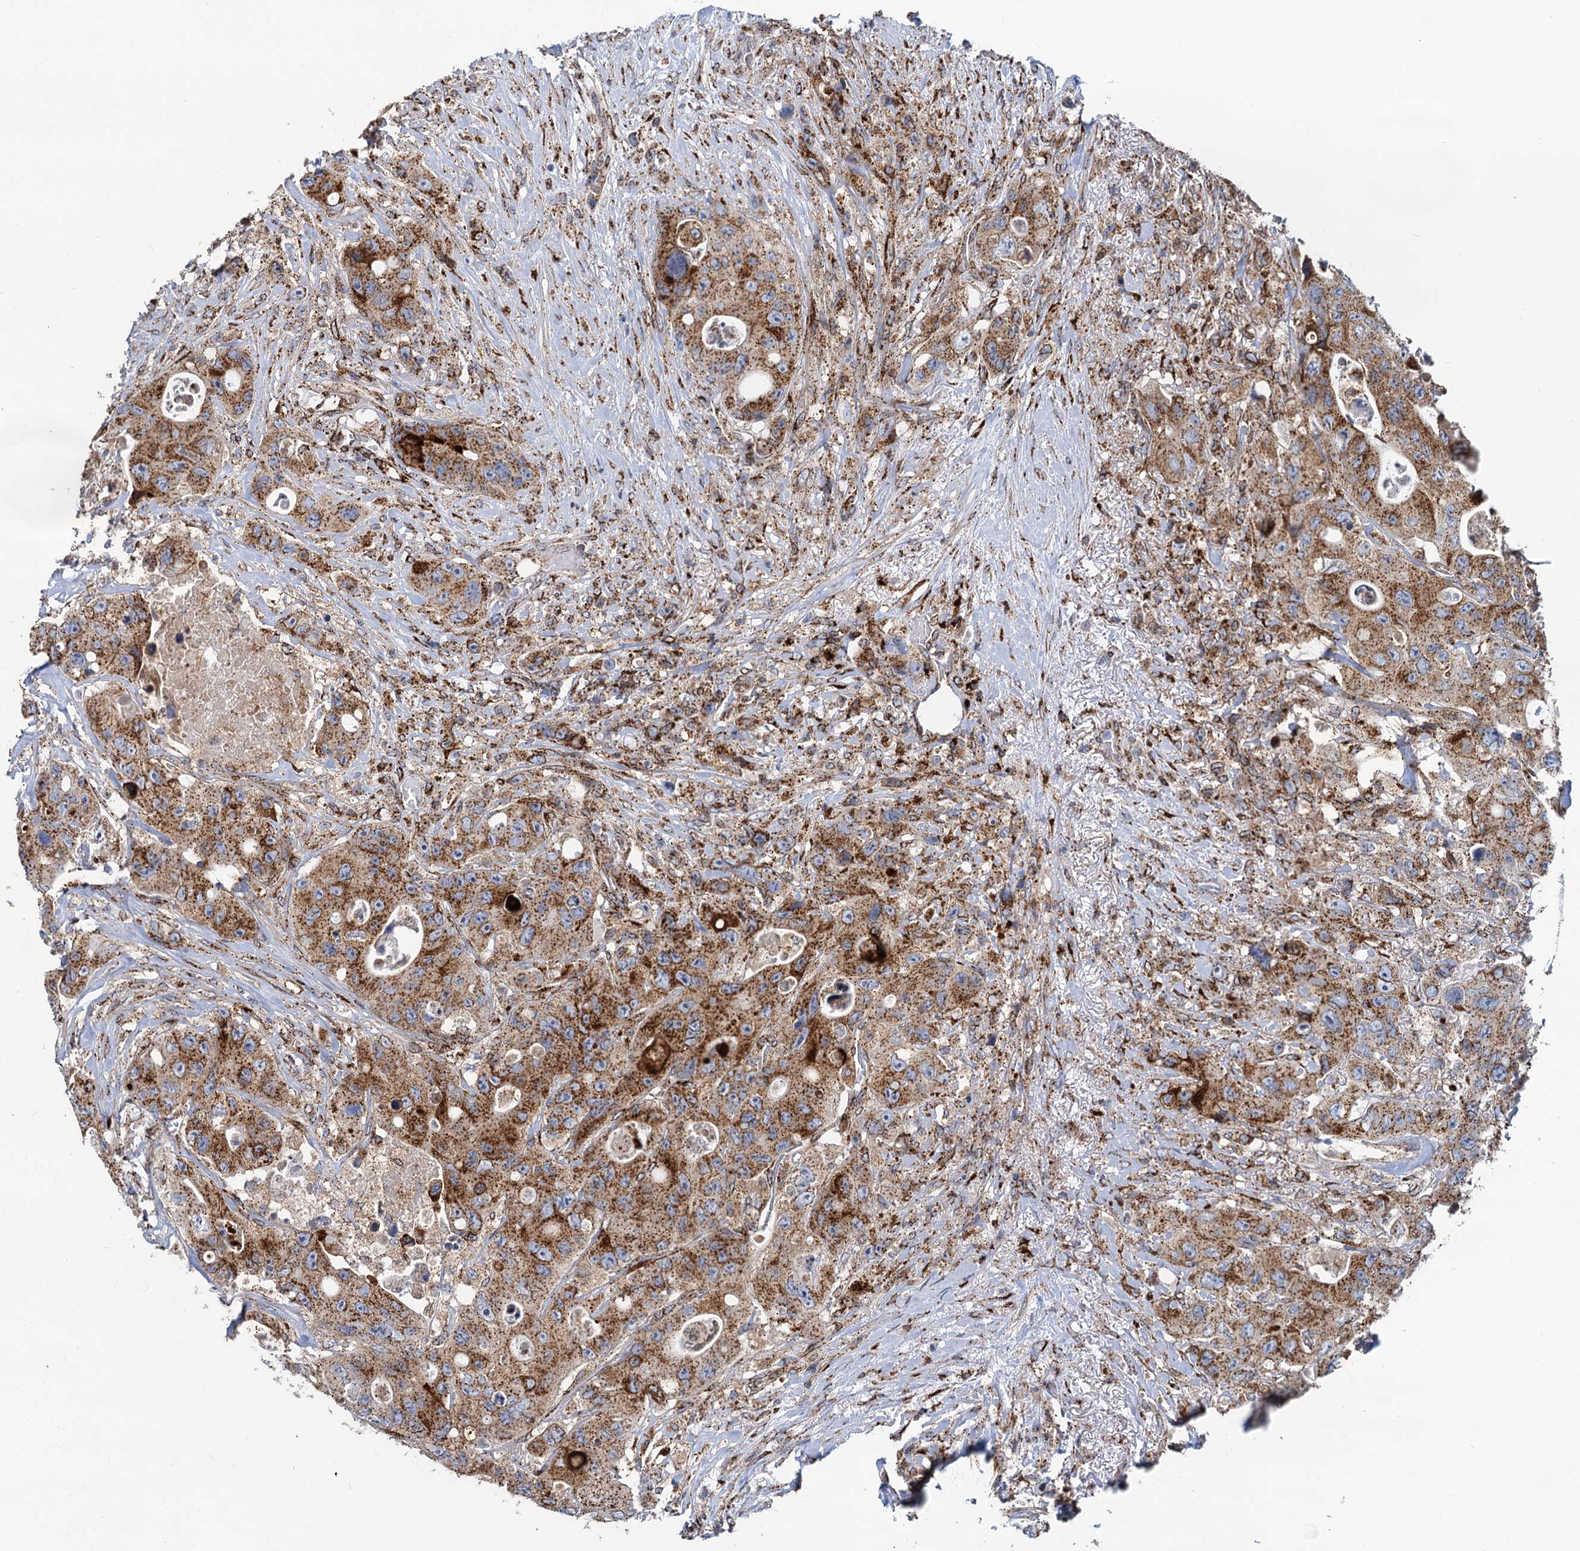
{"staining": {"intensity": "moderate", "quantity": ">75%", "location": "cytoplasmic/membranous"}, "tissue": "colorectal cancer", "cell_type": "Tumor cells", "image_type": "cancer", "snomed": [{"axis": "morphology", "description": "Adenocarcinoma, NOS"}, {"axis": "topography", "description": "Colon"}], "caption": "About >75% of tumor cells in colorectal cancer show moderate cytoplasmic/membranous protein staining as visualized by brown immunohistochemical staining.", "gene": "SUPT20H", "patient": {"sex": "female", "age": 46}}